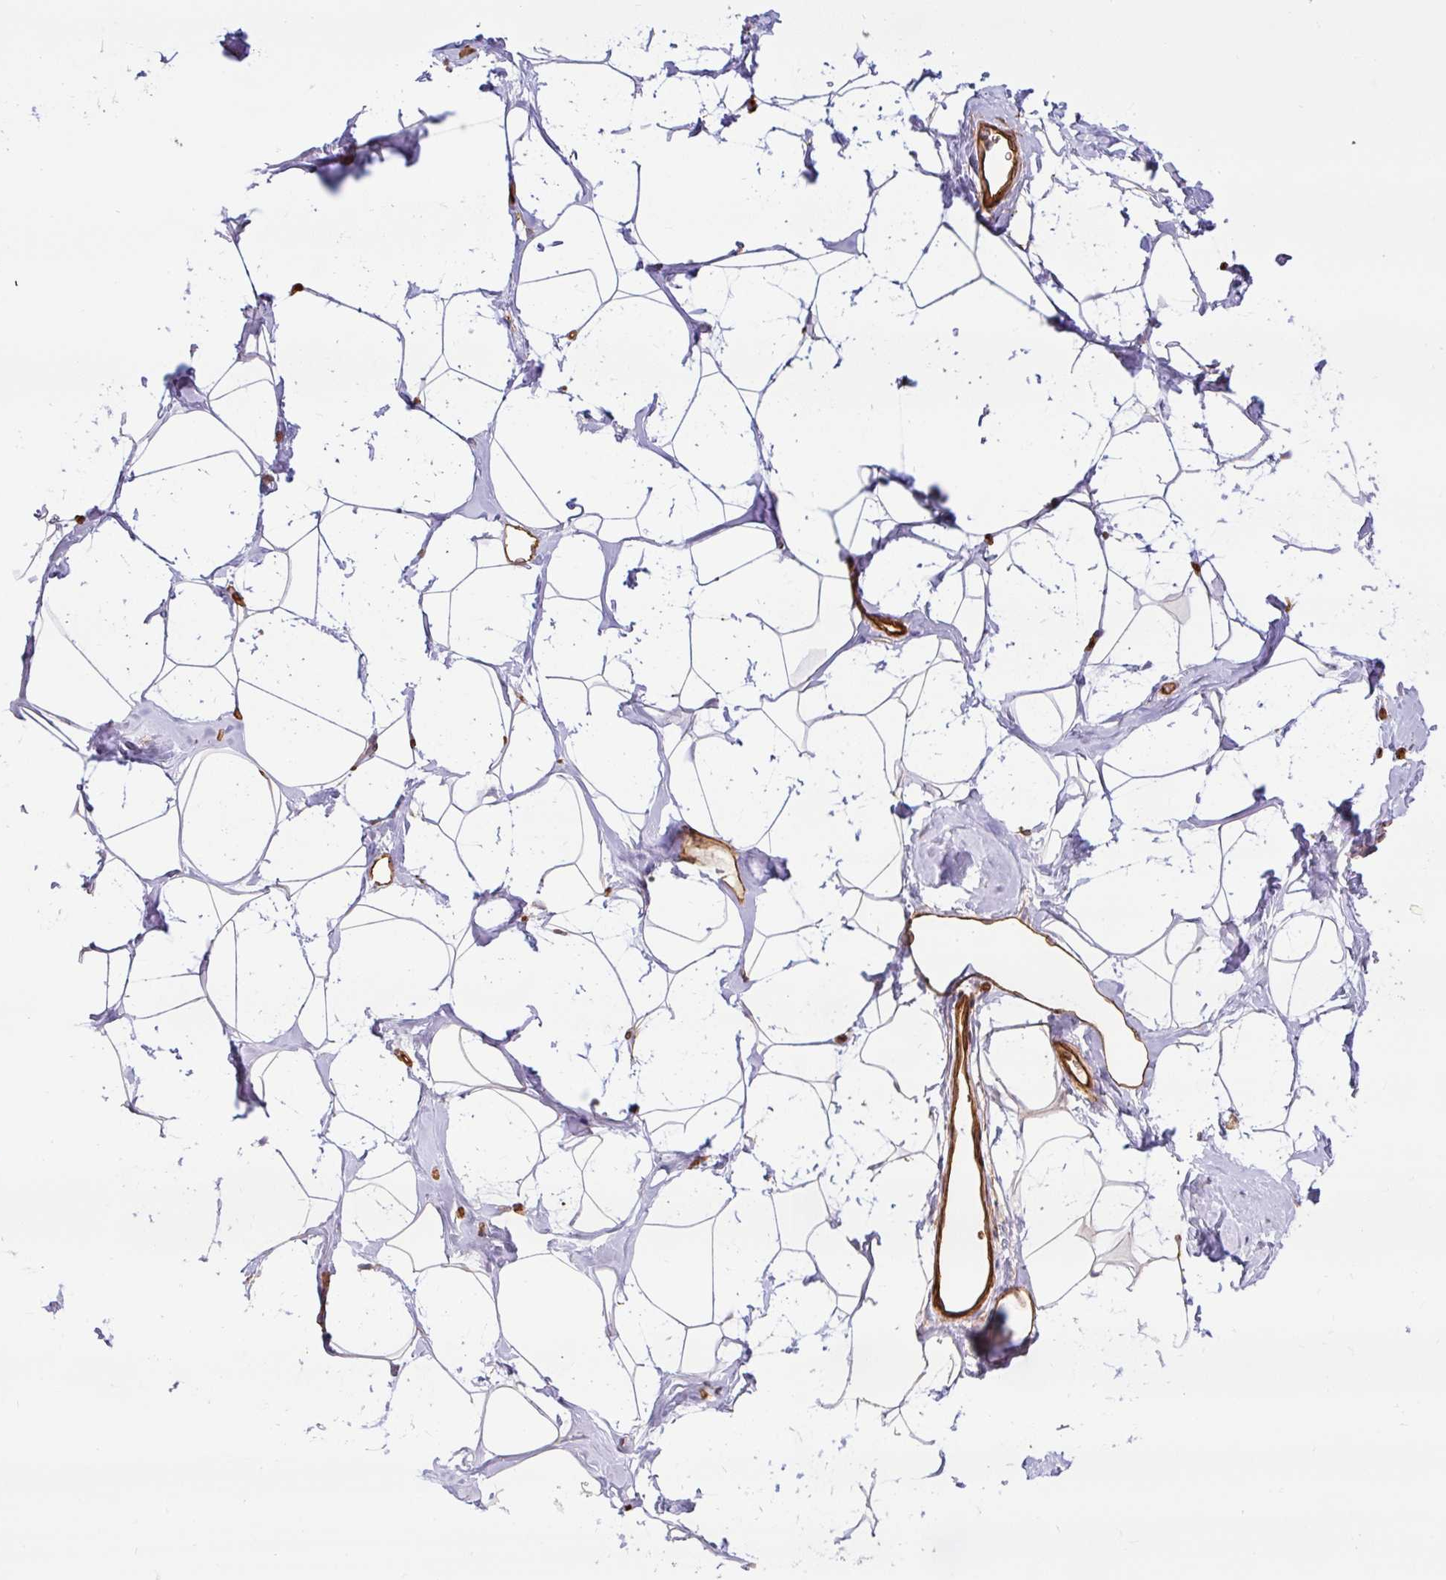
{"staining": {"intensity": "negative", "quantity": "none", "location": "none"}, "tissue": "breast", "cell_type": "Adipocytes", "image_type": "normal", "snomed": [{"axis": "morphology", "description": "Normal tissue, NOS"}, {"axis": "topography", "description": "Breast"}], "caption": "Immunohistochemistry histopathology image of benign breast: breast stained with DAB (3,3'-diaminobenzidine) demonstrates no significant protein staining in adipocytes.", "gene": "B3GALT5", "patient": {"sex": "female", "age": 32}}